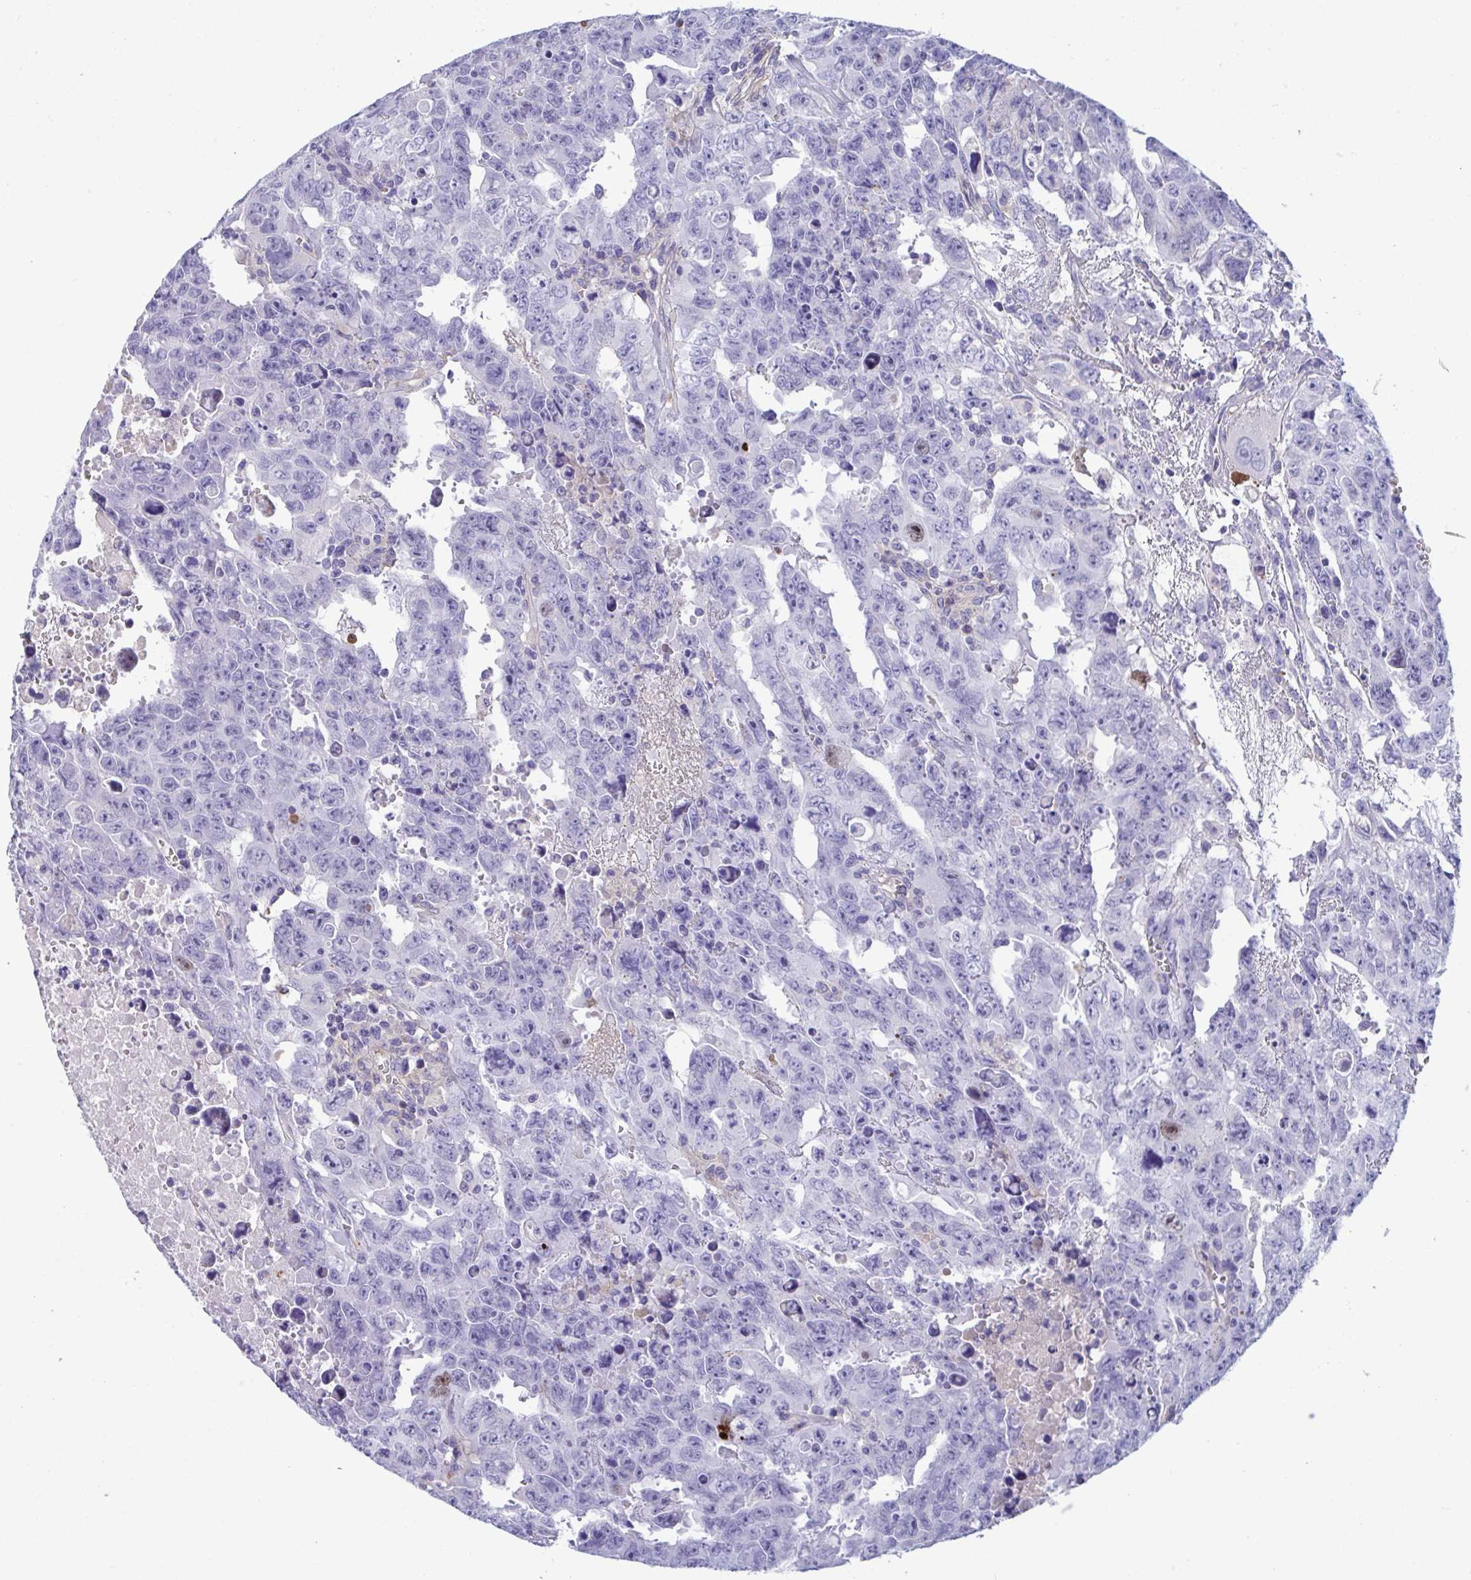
{"staining": {"intensity": "negative", "quantity": "none", "location": "none"}, "tissue": "testis cancer", "cell_type": "Tumor cells", "image_type": "cancer", "snomed": [{"axis": "morphology", "description": "Carcinoma, Embryonal, NOS"}, {"axis": "topography", "description": "Testis"}], "caption": "DAB (3,3'-diaminobenzidine) immunohistochemical staining of human testis embryonal carcinoma demonstrates no significant staining in tumor cells.", "gene": "MS4A14", "patient": {"sex": "male", "age": 24}}